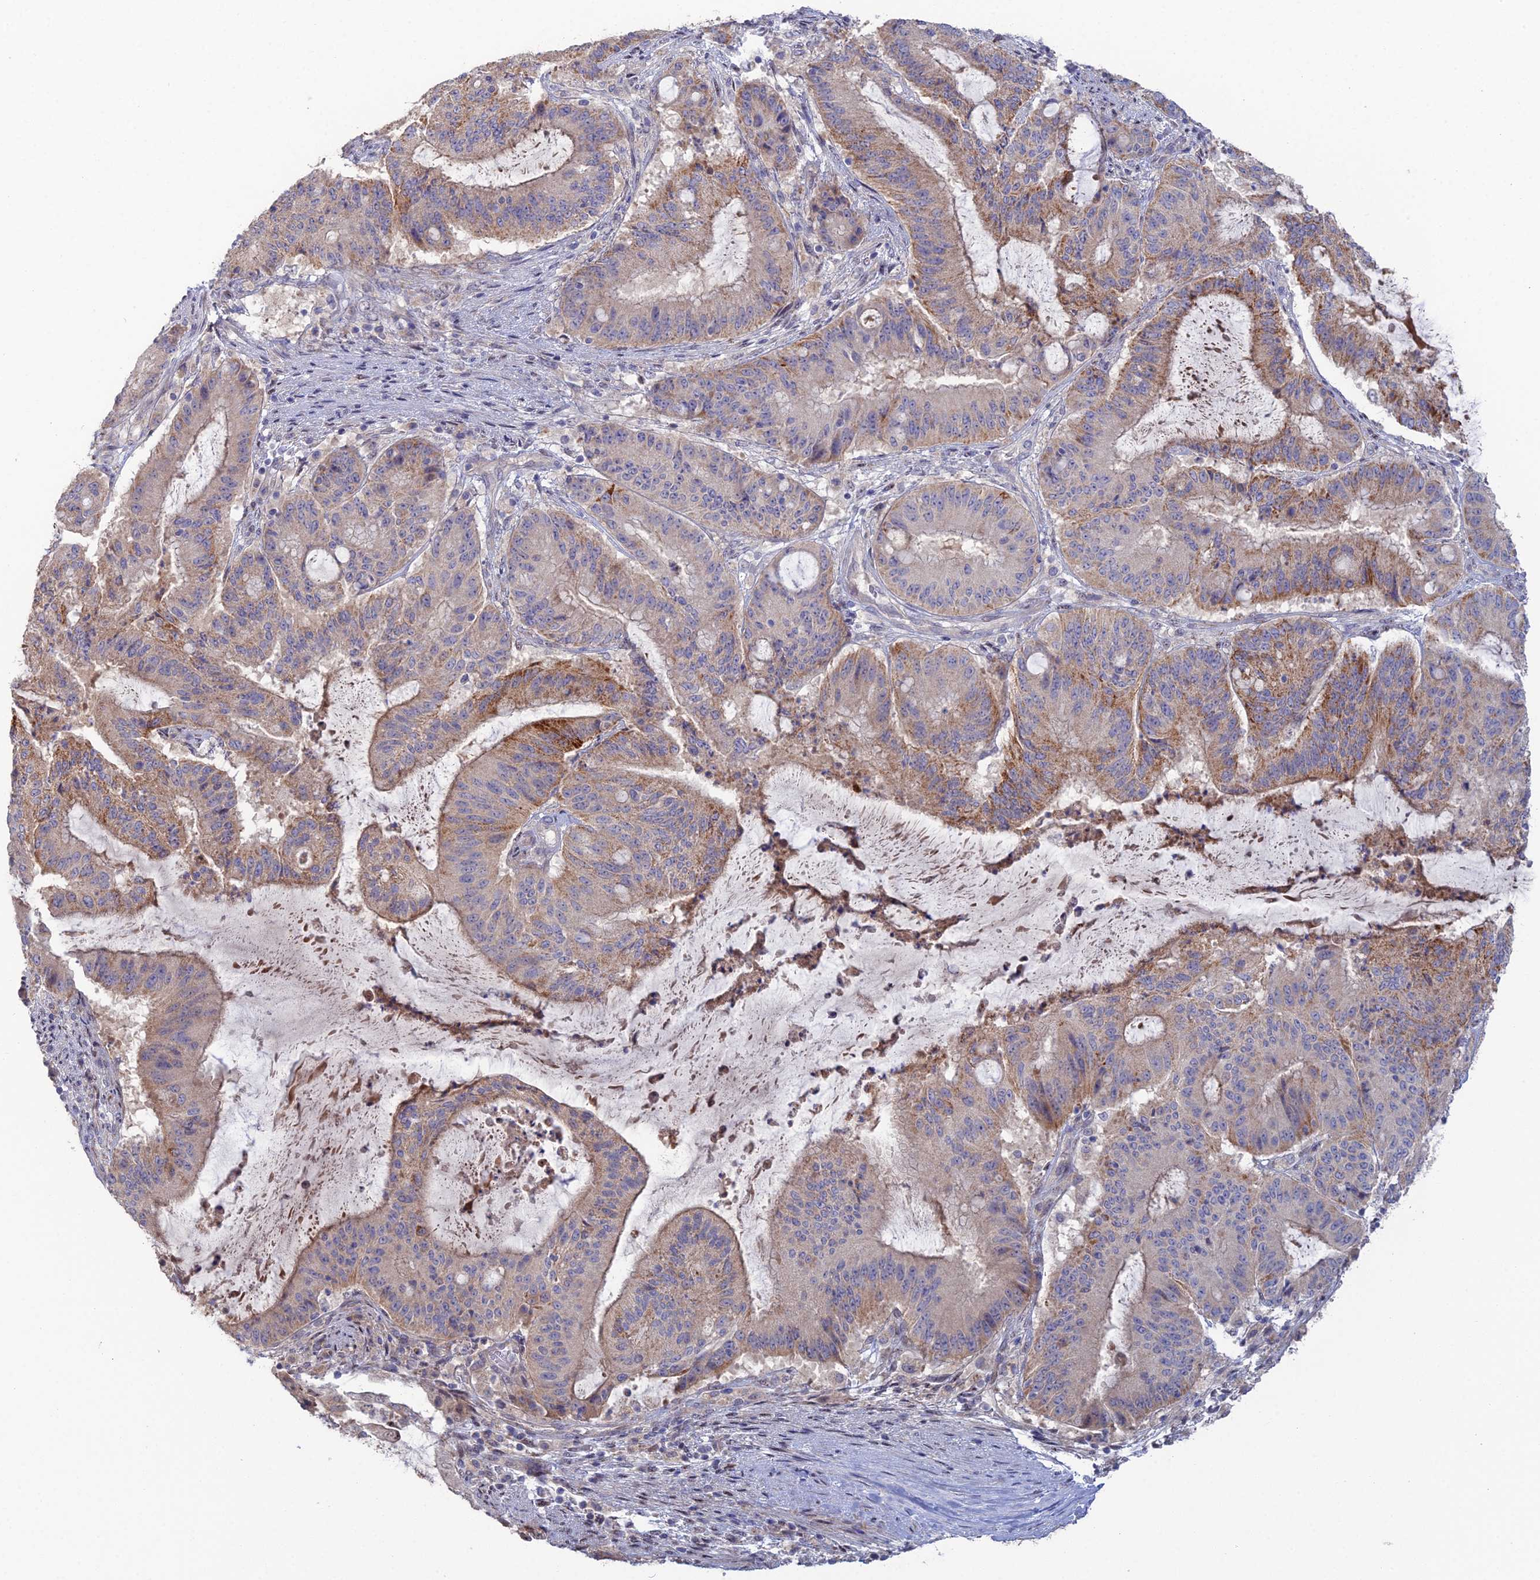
{"staining": {"intensity": "strong", "quantity": "<25%", "location": "cytoplasmic/membranous"}, "tissue": "liver cancer", "cell_type": "Tumor cells", "image_type": "cancer", "snomed": [{"axis": "morphology", "description": "Normal tissue, NOS"}, {"axis": "morphology", "description": "Cholangiocarcinoma"}, {"axis": "topography", "description": "Liver"}, {"axis": "topography", "description": "Peripheral nerve tissue"}], "caption": "Protein expression analysis of human liver cholangiocarcinoma reveals strong cytoplasmic/membranous expression in approximately <25% of tumor cells. Nuclei are stained in blue.", "gene": "ARL16", "patient": {"sex": "female", "age": 73}}